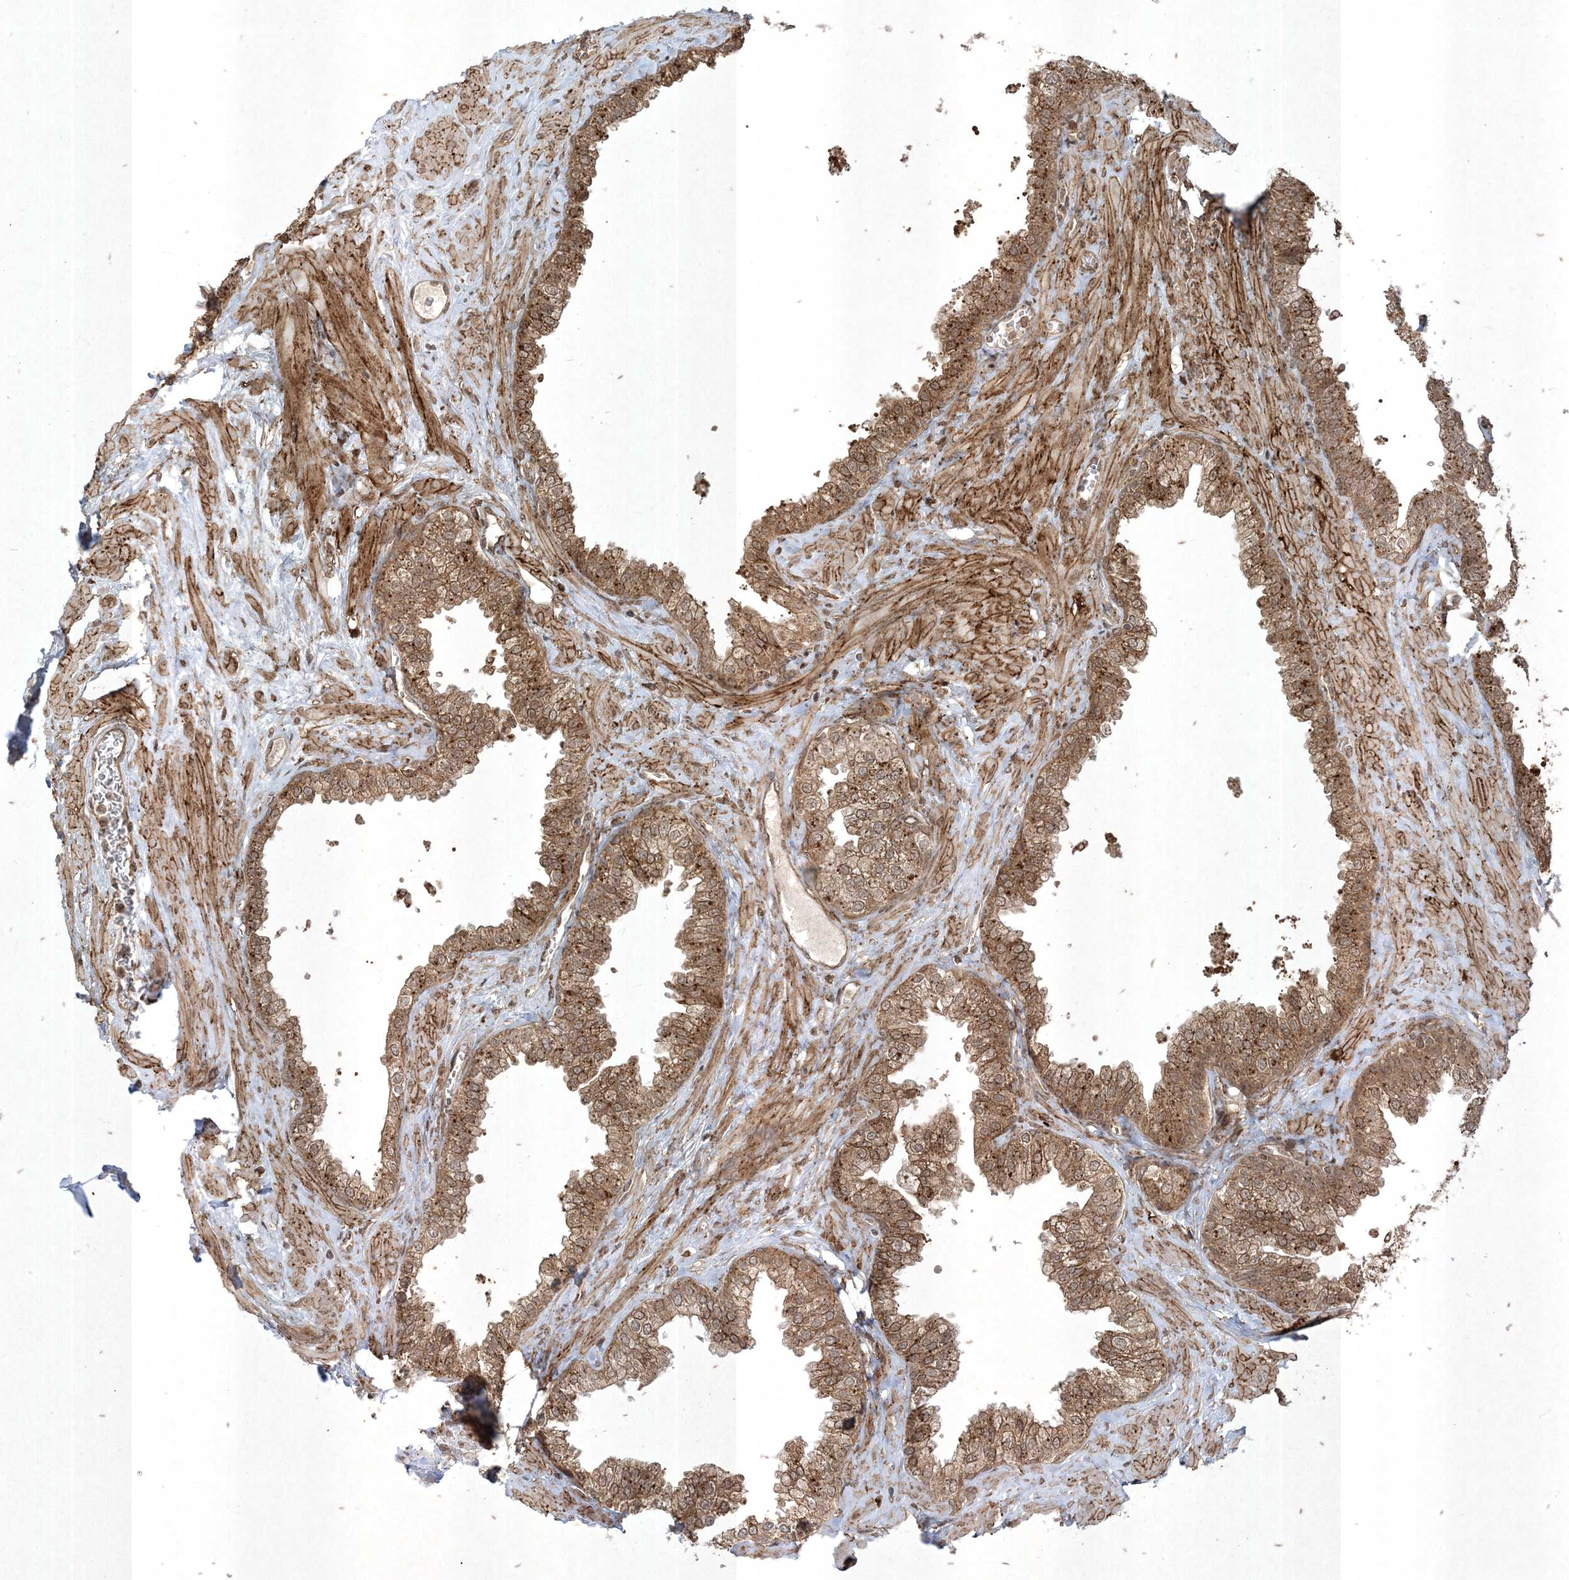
{"staining": {"intensity": "moderate", "quantity": ">75%", "location": "cytoplasmic/membranous,nuclear"}, "tissue": "prostate", "cell_type": "Glandular cells", "image_type": "normal", "snomed": [{"axis": "morphology", "description": "Normal tissue, NOS"}, {"axis": "morphology", "description": "Urothelial carcinoma, Low grade"}, {"axis": "topography", "description": "Urinary bladder"}, {"axis": "topography", "description": "Prostate"}], "caption": "IHC of unremarkable prostate reveals medium levels of moderate cytoplasmic/membranous,nuclear positivity in about >75% of glandular cells.", "gene": "RRAS", "patient": {"sex": "male", "age": 60}}